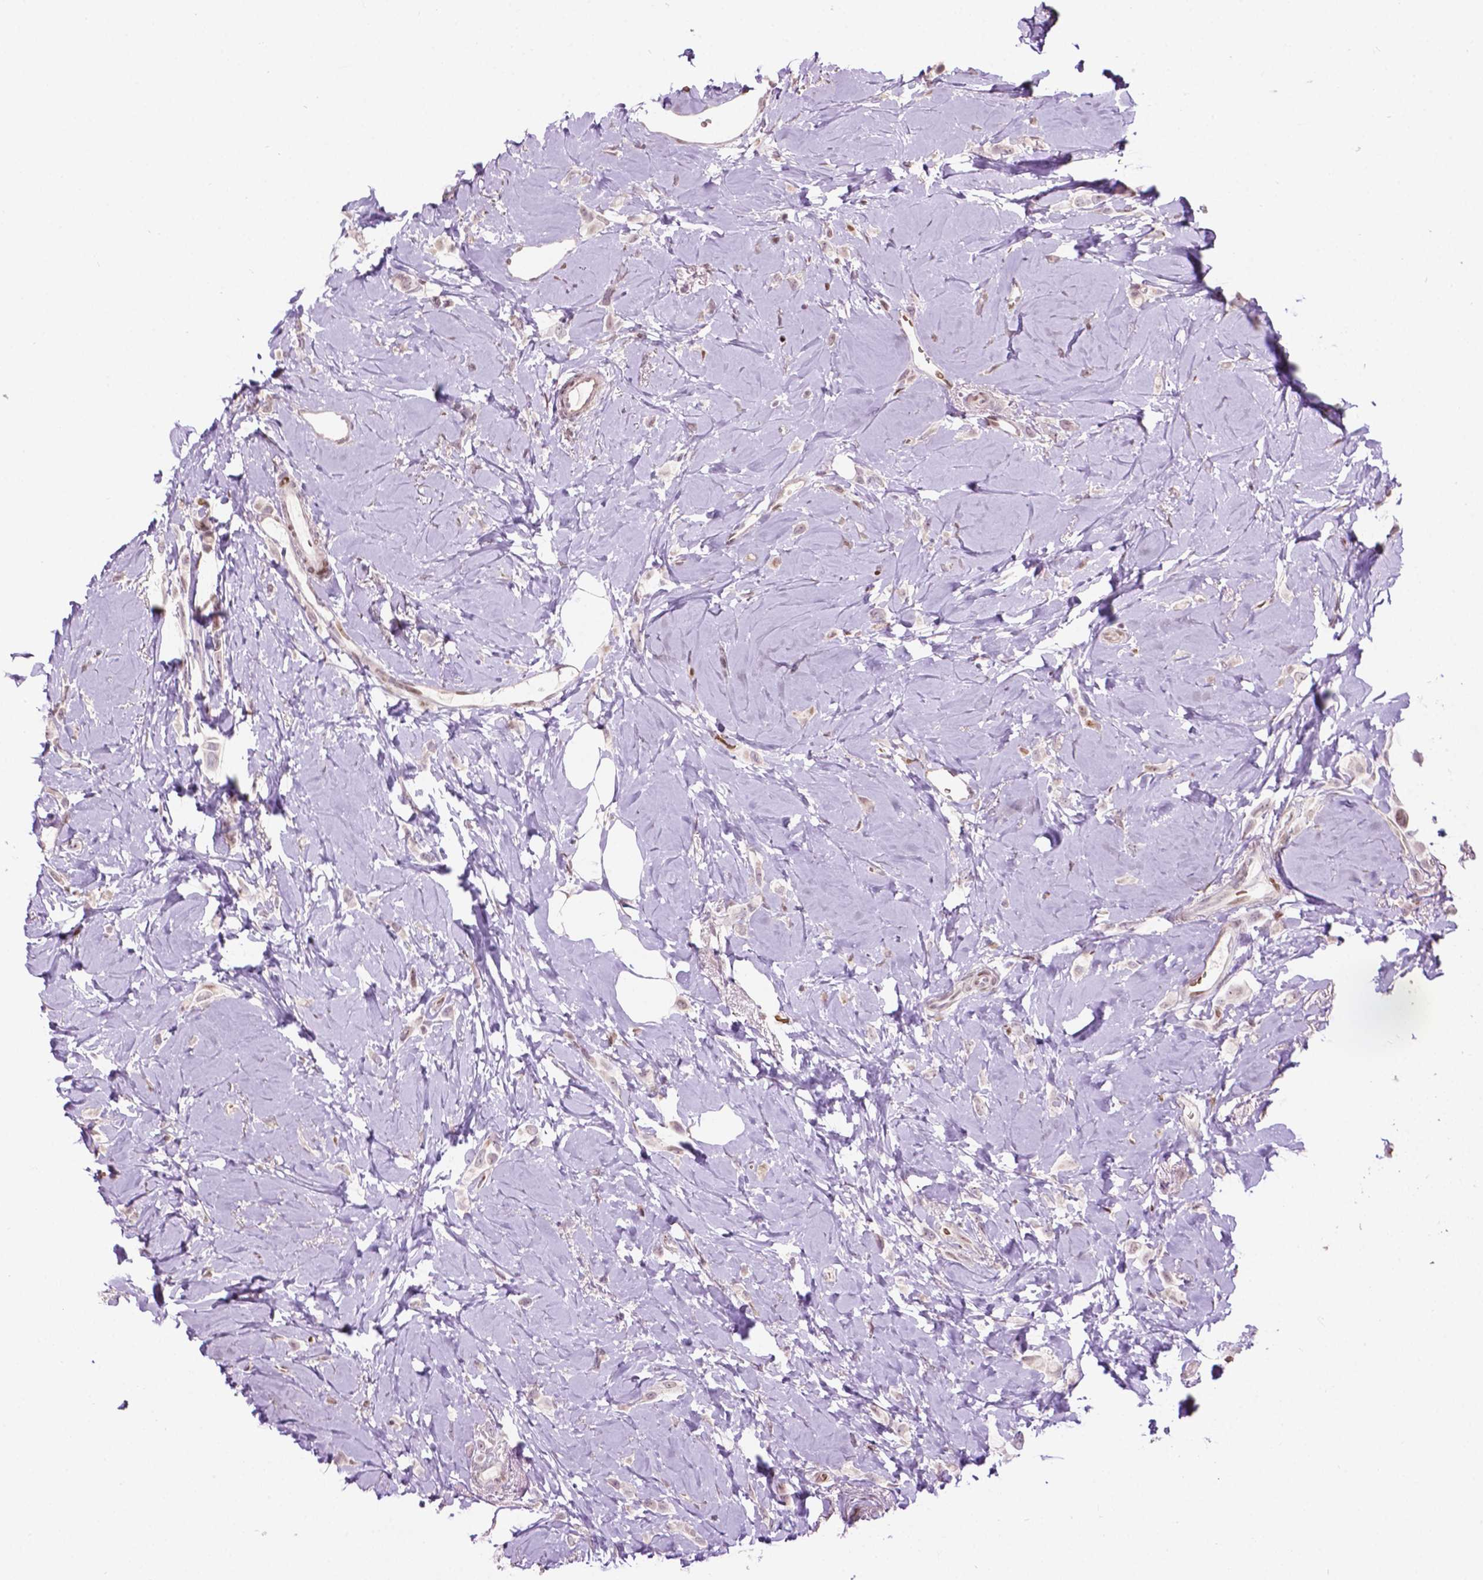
{"staining": {"intensity": "negative", "quantity": "none", "location": "none"}, "tissue": "breast cancer", "cell_type": "Tumor cells", "image_type": "cancer", "snomed": [{"axis": "morphology", "description": "Lobular carcinoma"}, {"axis": "topography", "description": "Breast"}], "caption": "DAB (3,3'-diaminobenzidine) immunohistochemical staining of breast cancer (lobular carcinoma) reveals no significant staining in tumor cells.", "gene": "PTPN18", "patient": {"sex": "female", "age": 66}}